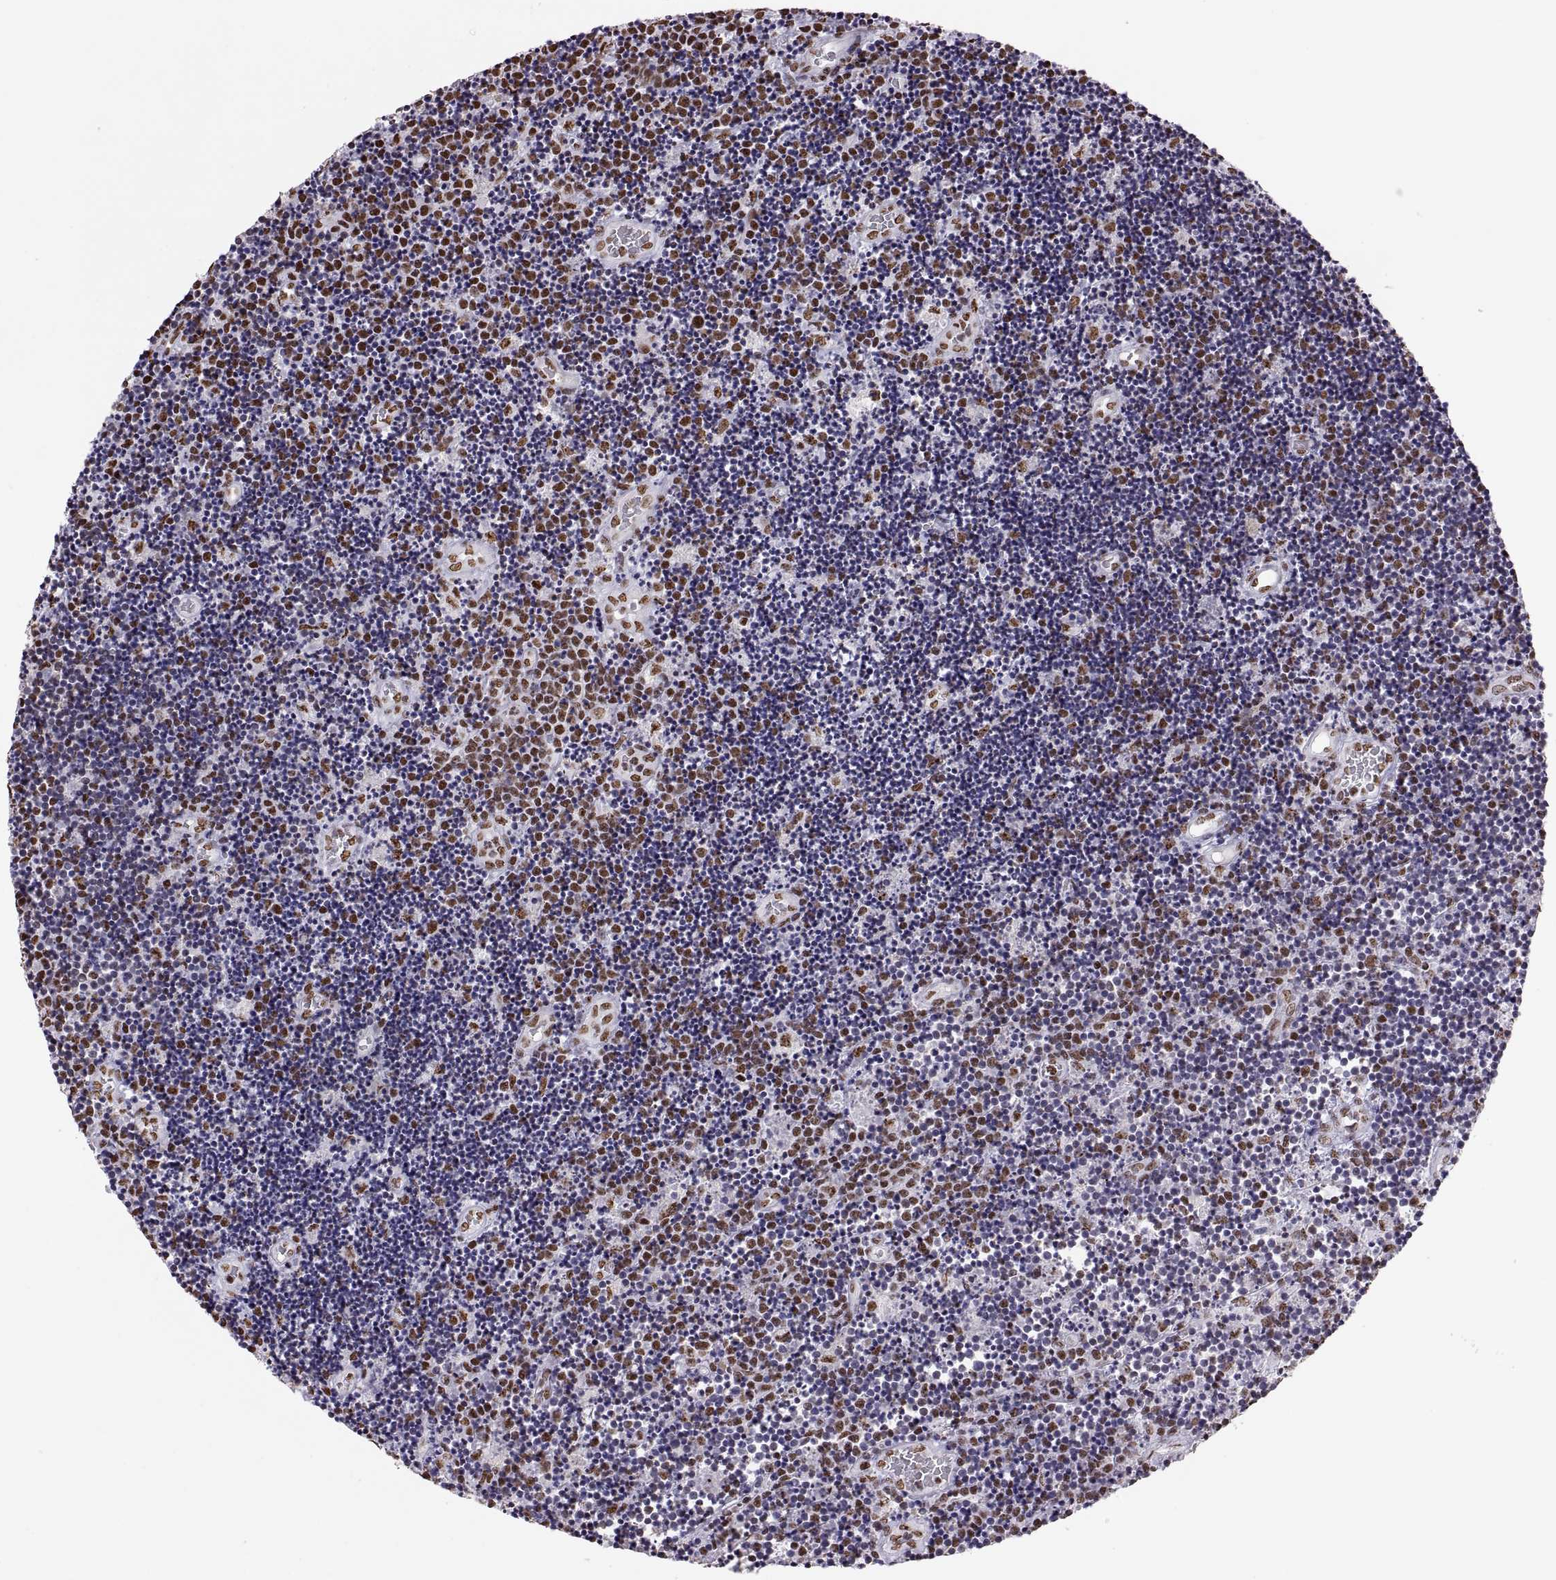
{"staining": {"intensity": "negative", "quantity": "none", "location": "none"}, "tissue": "lymphoma", "cell_type": "Tumor cells", "image_type": "cancer", "snomed": [{"axis": "morphology", "description": "Malignant lymphoma, non-Hodgkin's type, Low grade"}, {"axis": "topography", "description": "Brain"}], "caption": "High magnification brightfield microscopy of lymphoma stained with DAB (brown) and counterstained with hematoxylin (blue): tumor cells show no significant staining.", "gene": "SNAI1", "patient": {"sex": "female", "age": 66}}